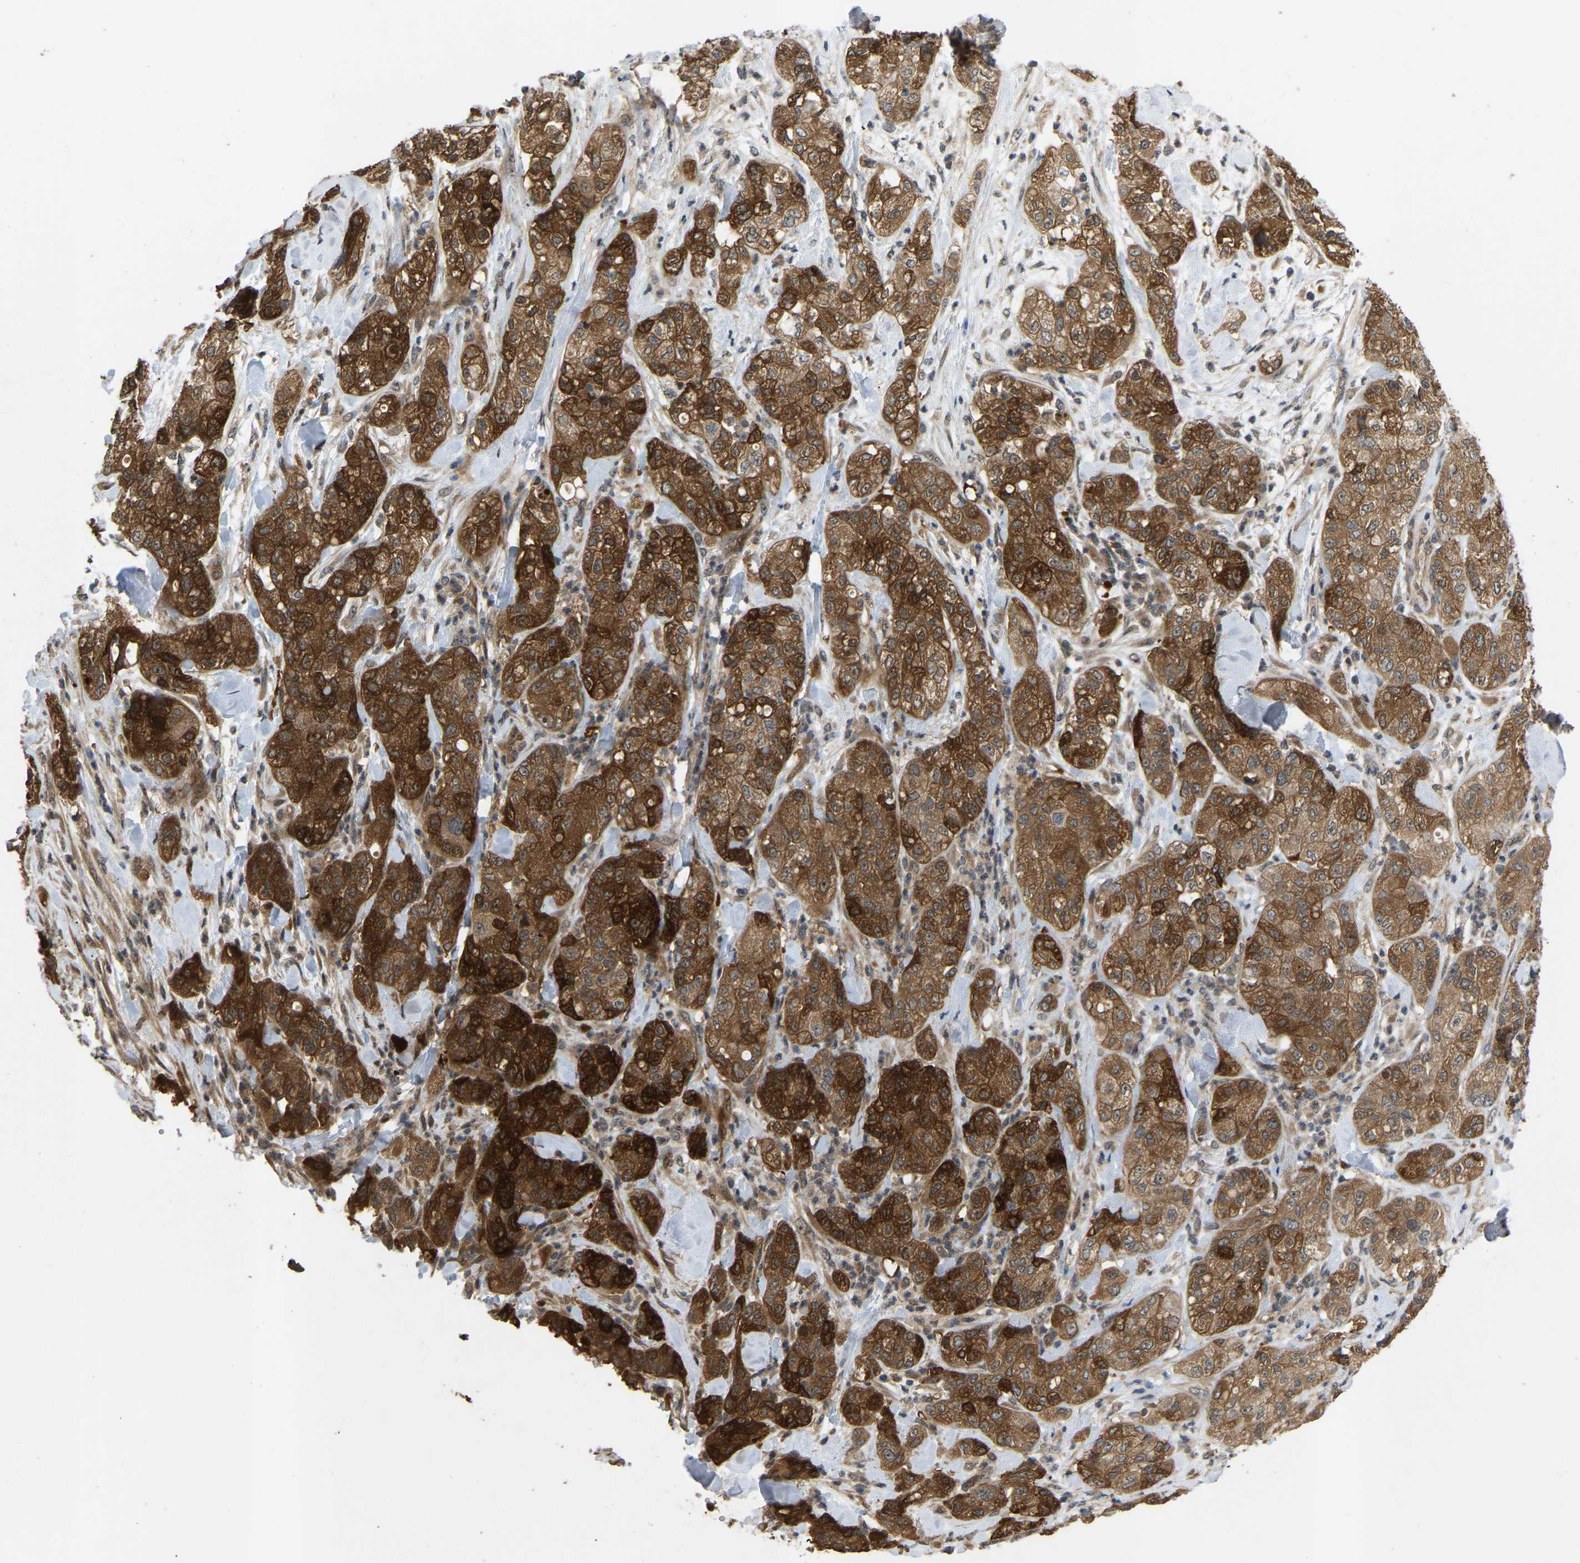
{"staining": {"intensity": "strong", "quantity": ">75%", "location": "cytoplasmic/membranous"}, "tissue": "pancreatic cancer", "cell_type": "Tumor cells", "image_type": "cancer", "snomed": [{"axis": "morphology", "description": "Adenocarcinoma, NOS"}, {"axis": "topography", "description": "Pancreas"}], "caption": "A high-resolution micrograph shows immunohistochemistry staining of pancreatic cancer, which demonstrates strong cytoplasmic/membranous expression in about >75% of tumor cells. (Stains: DAB in brown, nuclei in blue, Microscopy: brightfield microscopy at high magnification).", "gene": "LIMK2", "patient": {"sex": "female", "age": 78}}